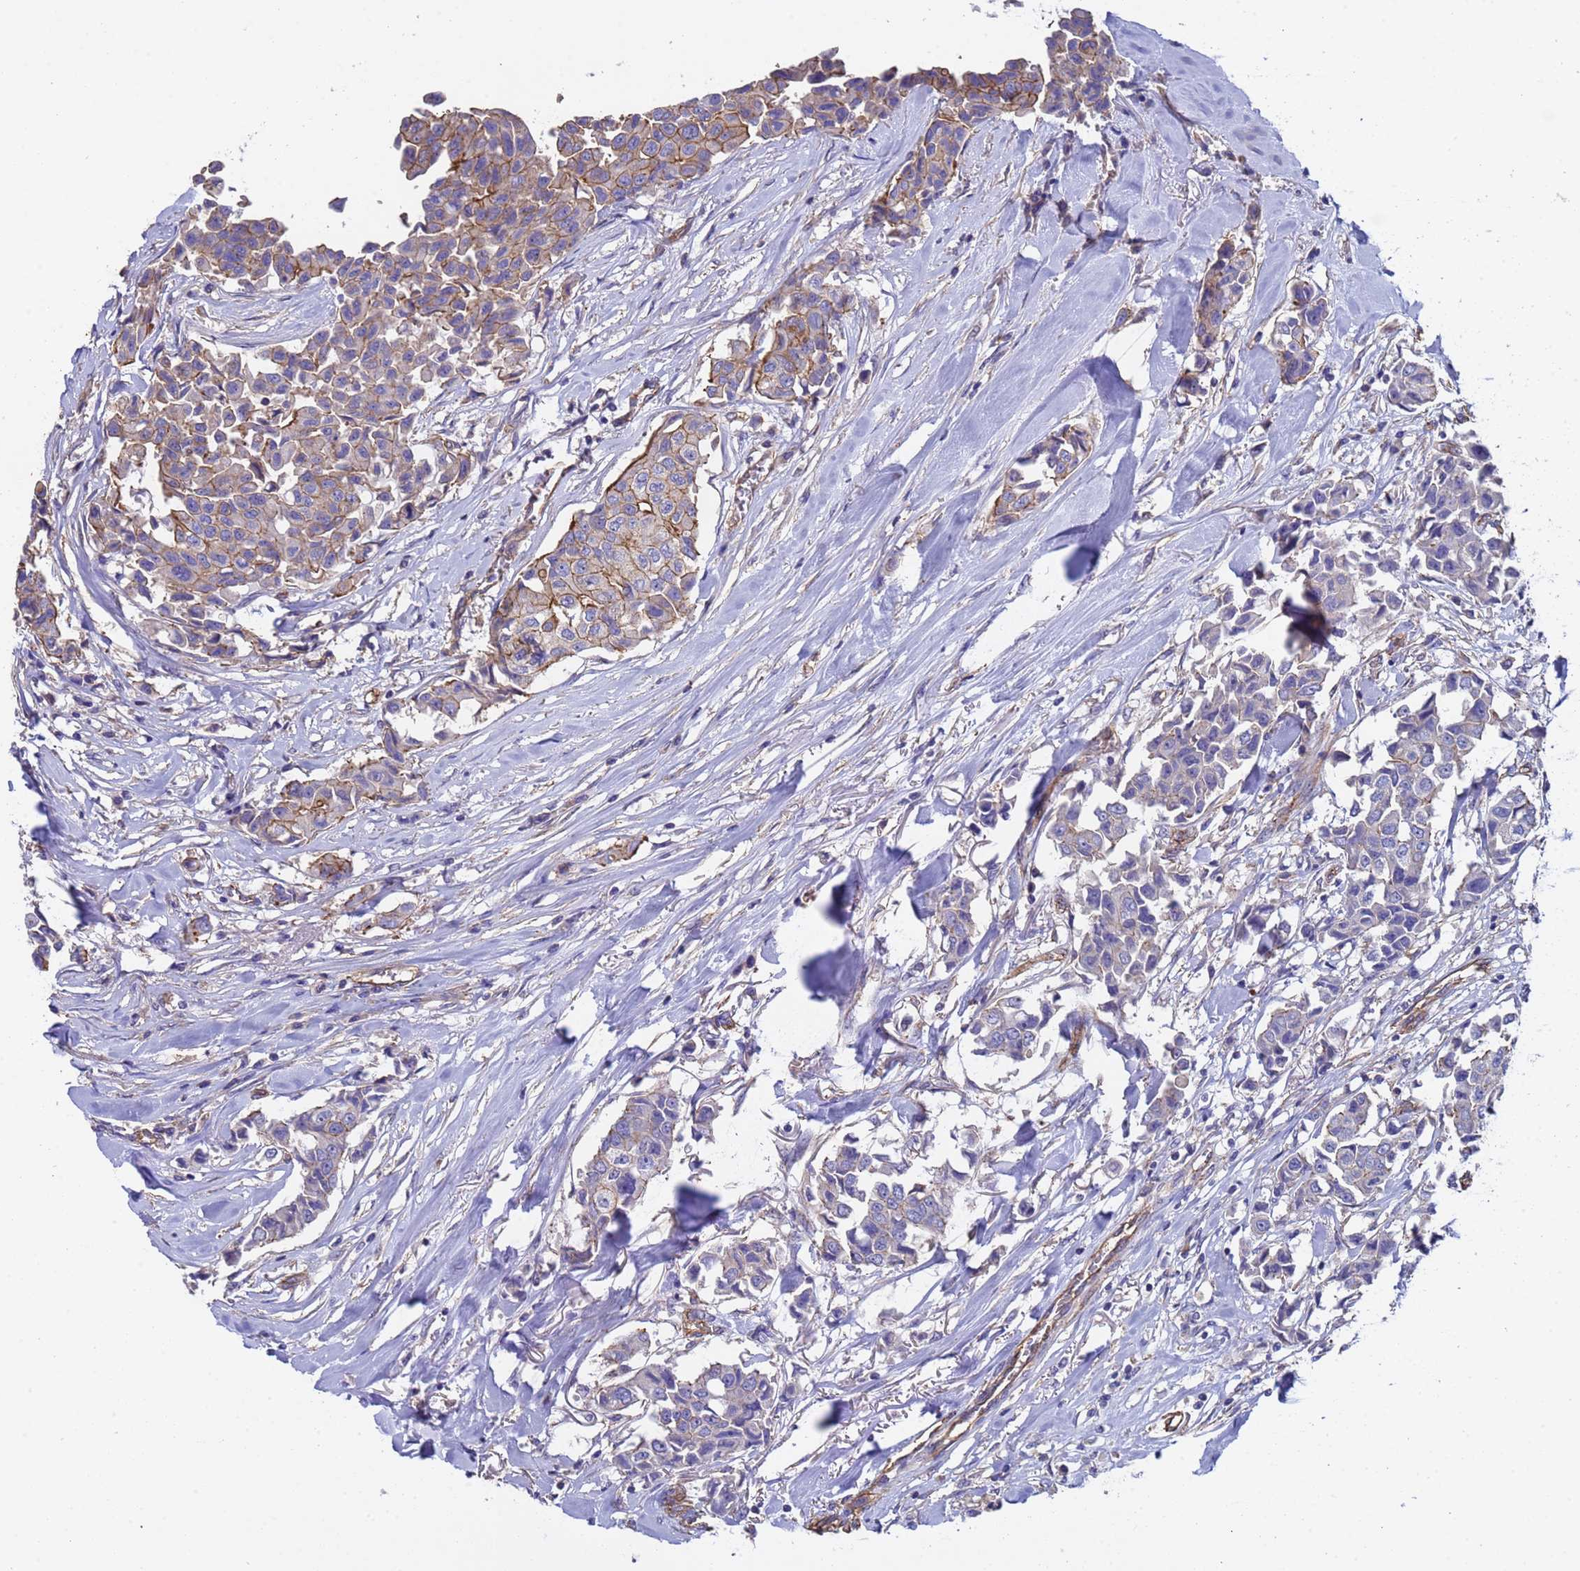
{"staining": {"intensity": "moderate", "quantity": "25%-75%", "location": "cytoplasmic/membranous"}, "tissue": "breast cancer", "cell_type": "Tumor cells", "image_type": "cancer", "snomed": [{"axis": "morphology", "description": "Duct carcinoma"}, {"axis": "topography", "description": "Breast"}], "caption": "This is an image of immunohistochemistry (IHC) staining of breast cancer (intraductal carcinoma), which shows moderate staining in the cytoplasmic/membranous of tumor cells.", "gene": "ZNF248", "patient": {"sex": "female", "age": 80}}